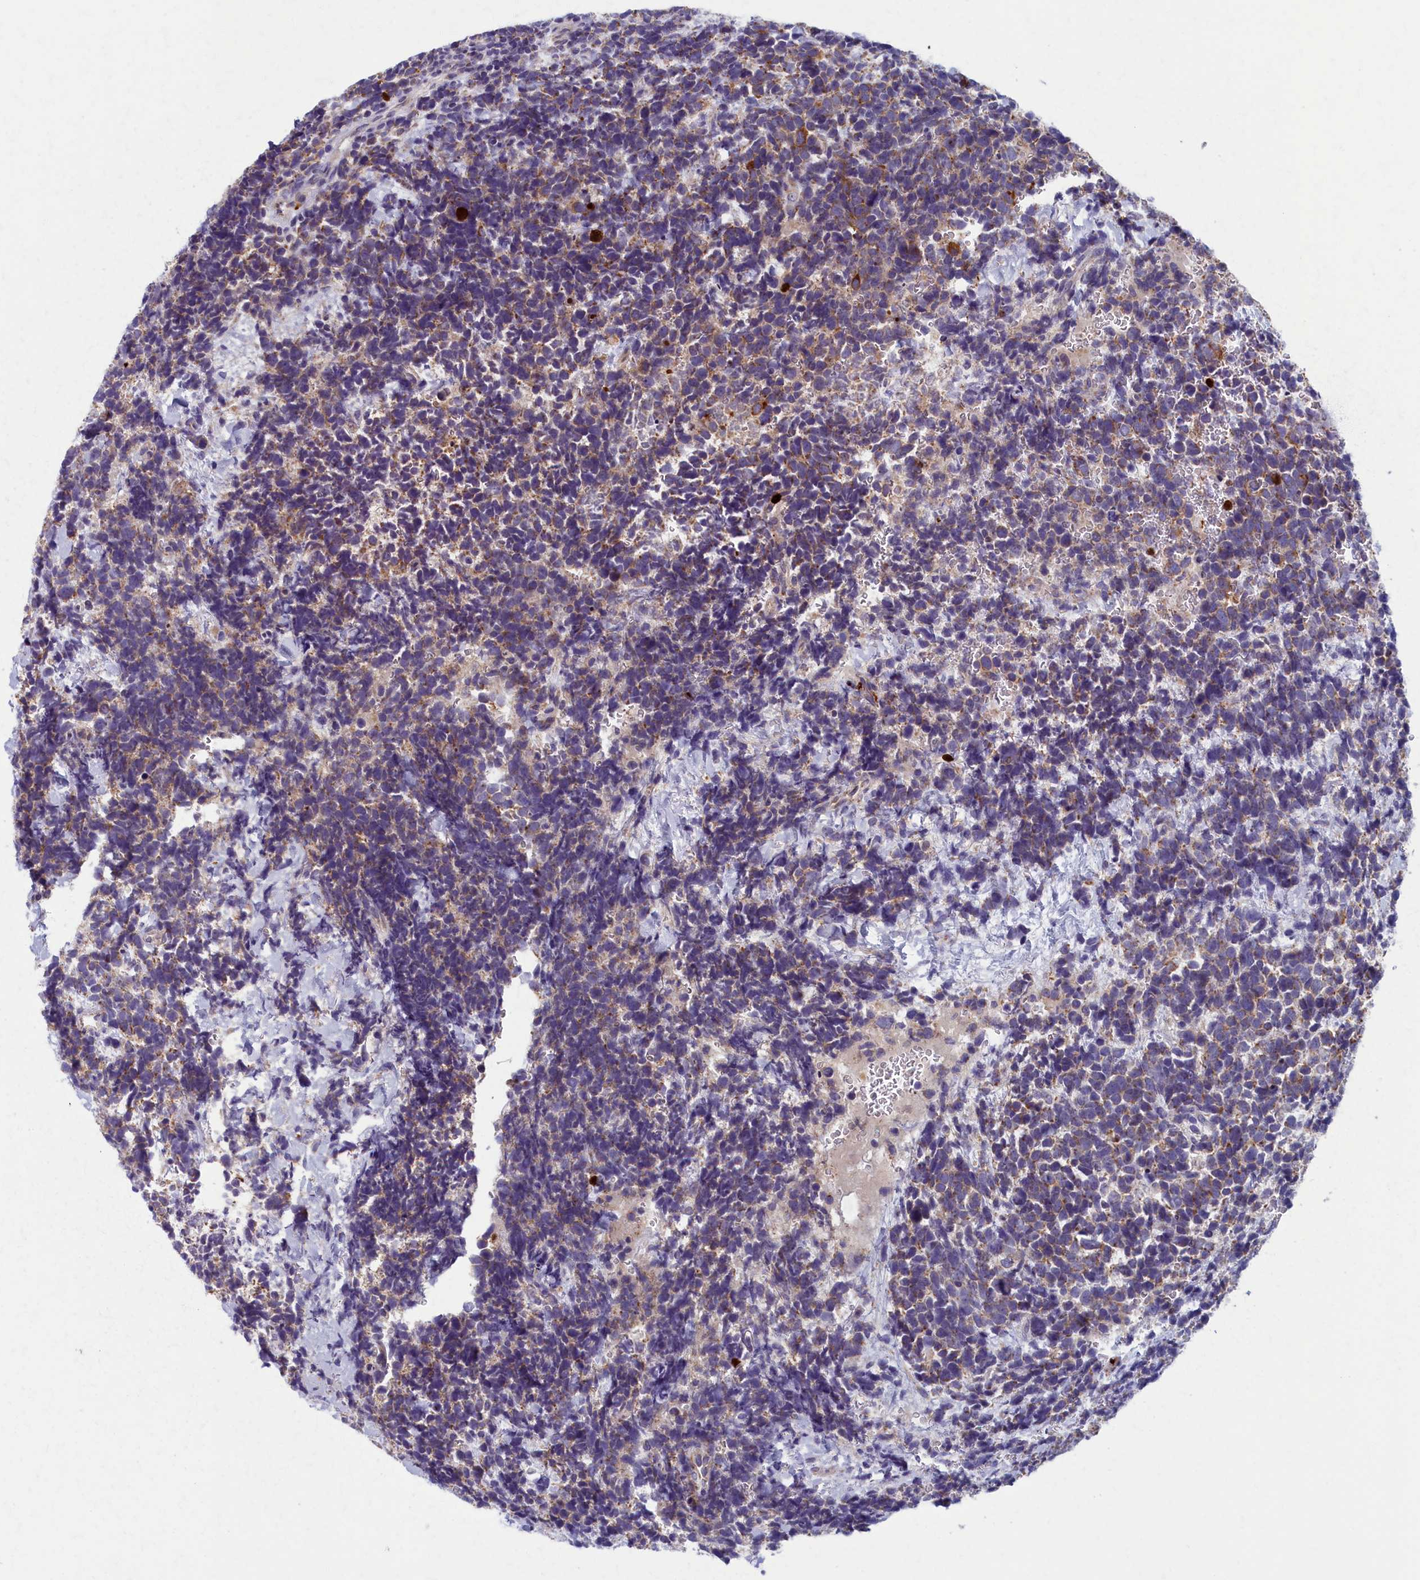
{"staining": {"intensity": "moderate", "quantity": "<25%", "location": "cytoplasmic/membranous"}, "tissue": "urothelial cancer", "cell_type": "Tumor cells", "image_type": "cancer", "snomed": [{"axis": "morphology", "description": "Urothelial carcinoma, High grade"}, {"axis": "topography", "description": "Urinary bladder"}], "caption": "Human high-grade urothelial carcinoma stained for a protein (brown) shows moderate cytoplasmic/membranous positive positivity in about <25% of tumor cells.", "gene": "MRPS25", "patient": {"sex": "female", "age": 82}}